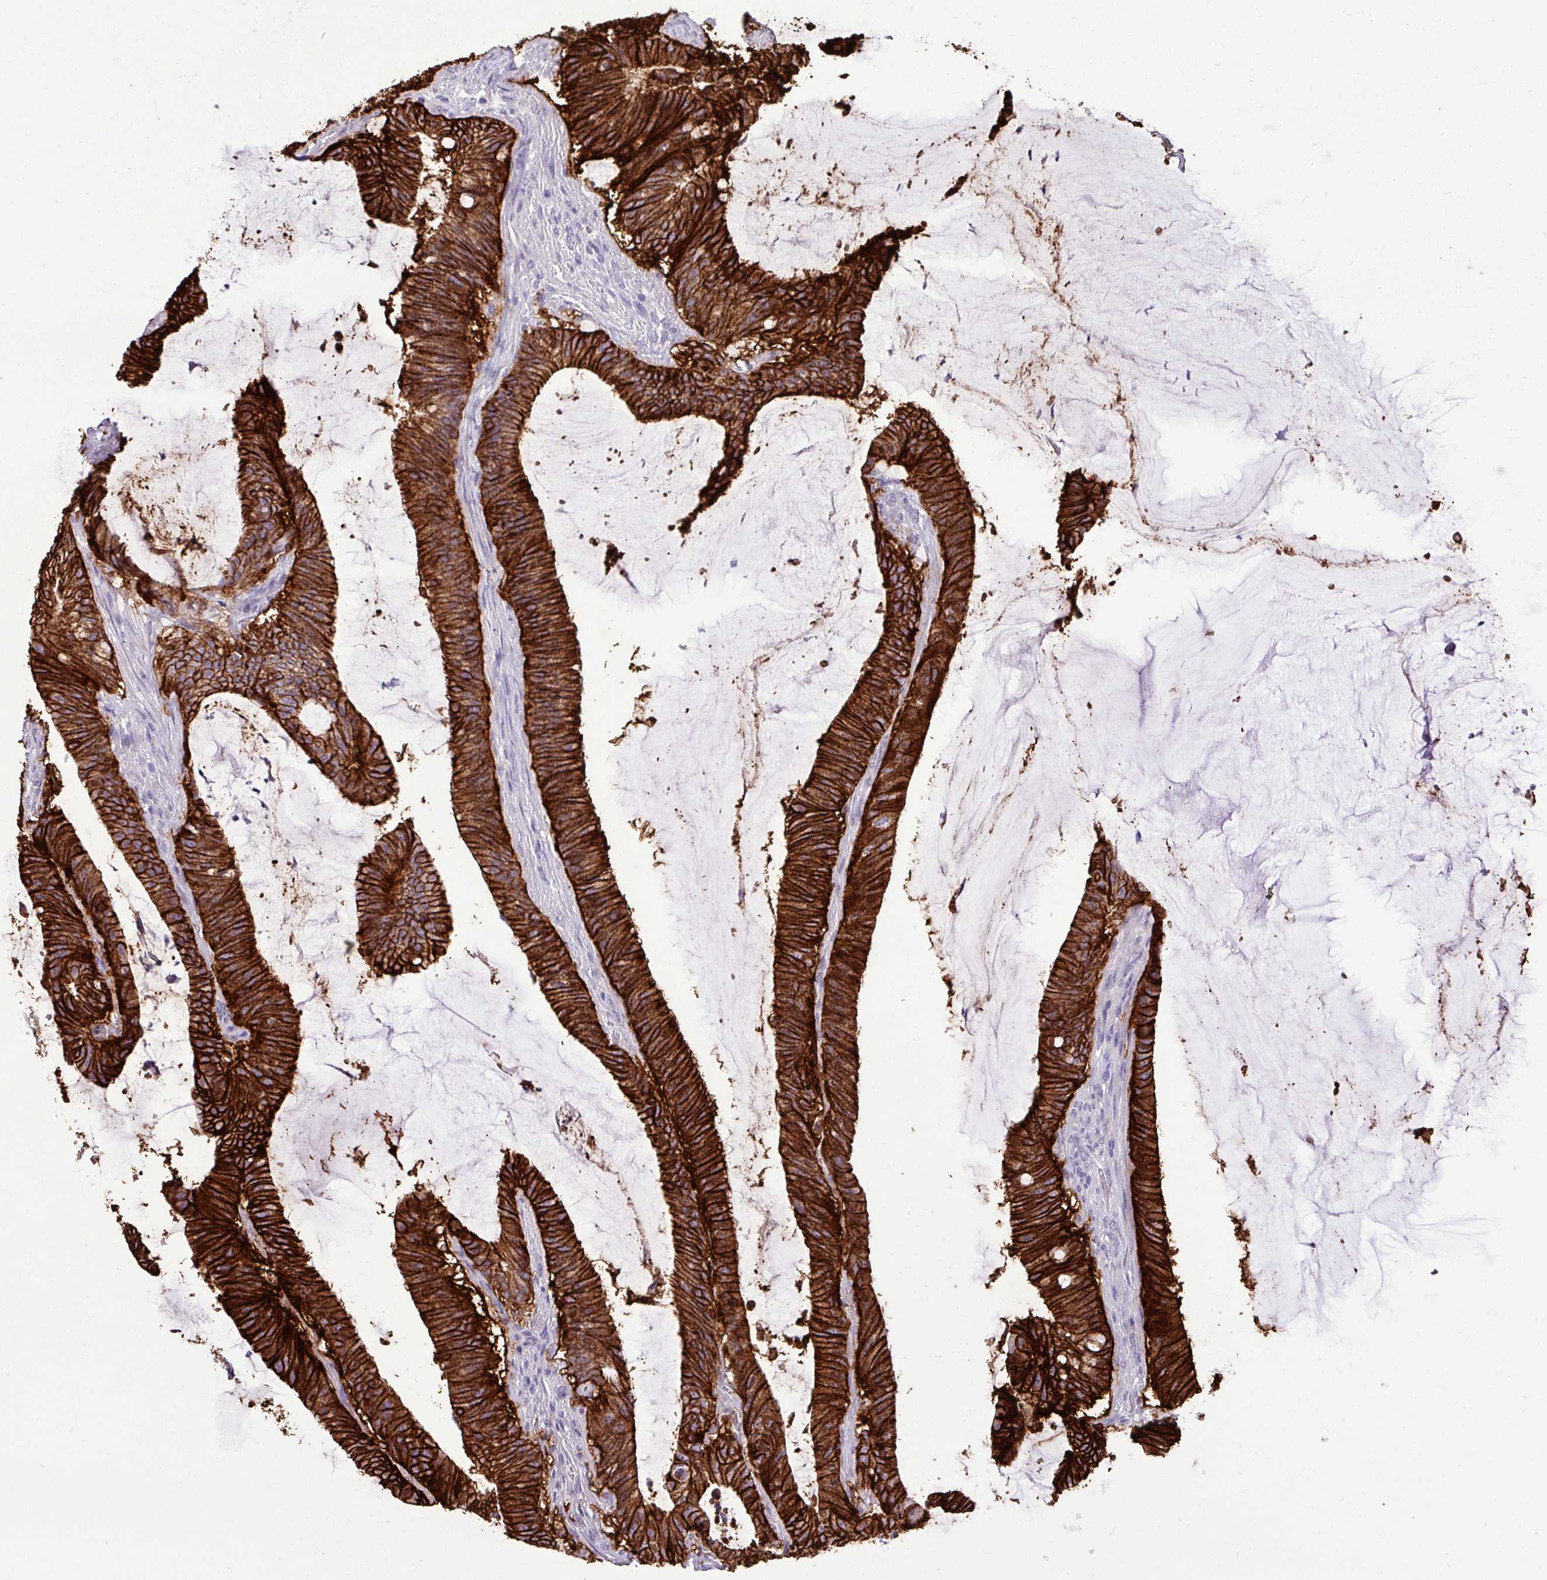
{"staining": {"intensity": "strong", "quantity": ">75%", "location": "cytoplasmic/membranous"}, "tissue": "colorectal cancer", "cell_type": "Tumor cells", "image_type": "cancer", "snomed": [{"axis": "morphology", "description": "Adenocarcinoma, NOS"}, {"axis": "topography", "description": "Colon"}], "caption": "Immunohistochemistry (IHC) (DAB) staining of human colorectal cancer (adenocarcinoma) reveals strong cytoplasmic/membranous protein expression in about >75% of tumor cells.", "gene": "EPCAM", "patient": {"sex": "female", "age": 43}}